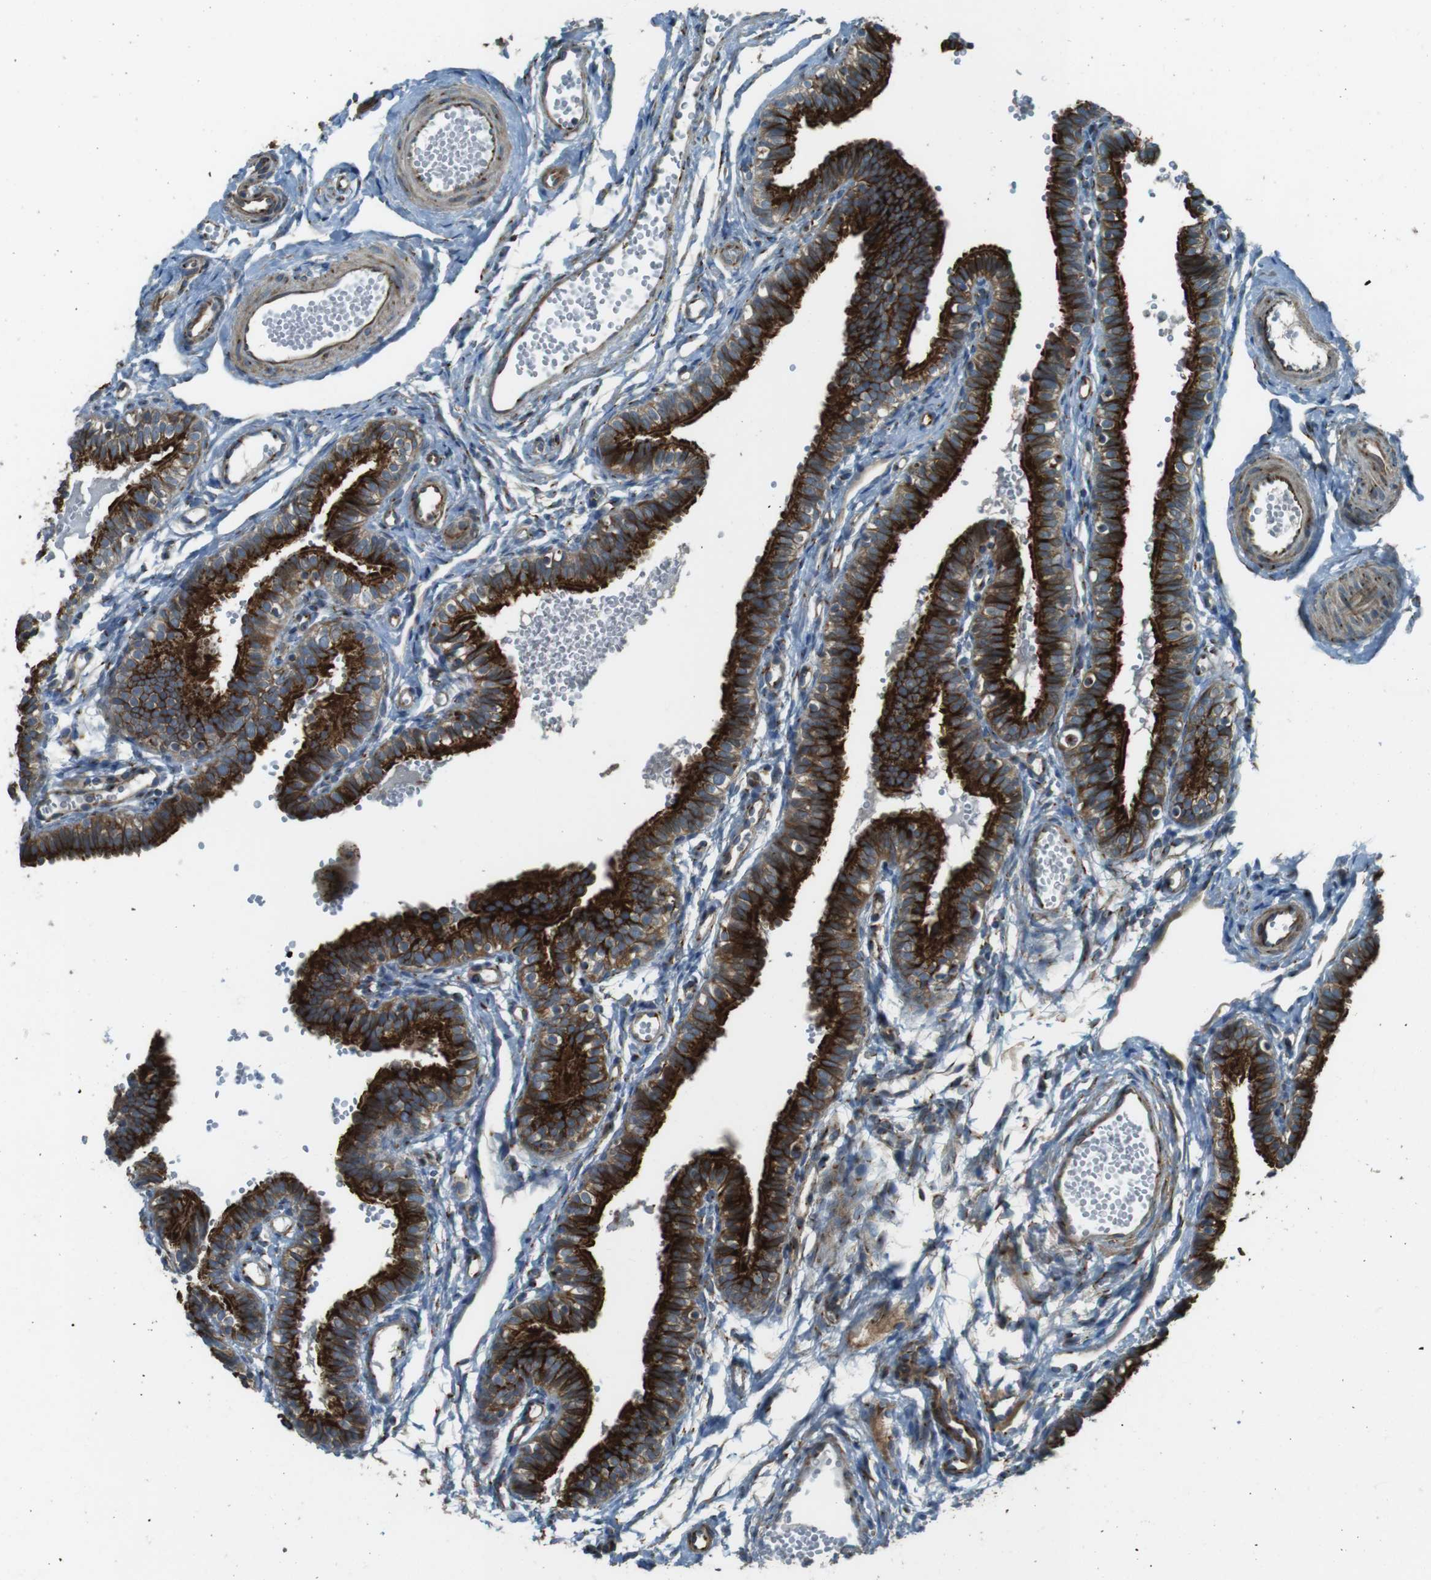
{"staining": {"intensity": "strong", "quantity": ">75%", "location": "cytoplasmic/membranous"}, "tissue": "fallopian tube", "cell_type": "Glandular cells", "image_type": "normal", "snomed": [{"axis": "morphology", "description": "Normal tissue, NOS"}, {"axis": "topography", "description": "Fallopian tube"}, {"axis": "topography", "description": "Placenta"}], "caption": "Immunohistochemistry staining of unremarkable fallopian tube, which shows high levels of strong cytoplasmic/membranous expression in approximately >75% of glandular cells indicating strong cytoplasmic/membranous protein staining. The staining was performed using DAB (brown) for protein detection and nuclei were counterstained in hematoxylin (blue).", "gene": "TMEM115", "patient": {"sex": "female", "age": 34}}